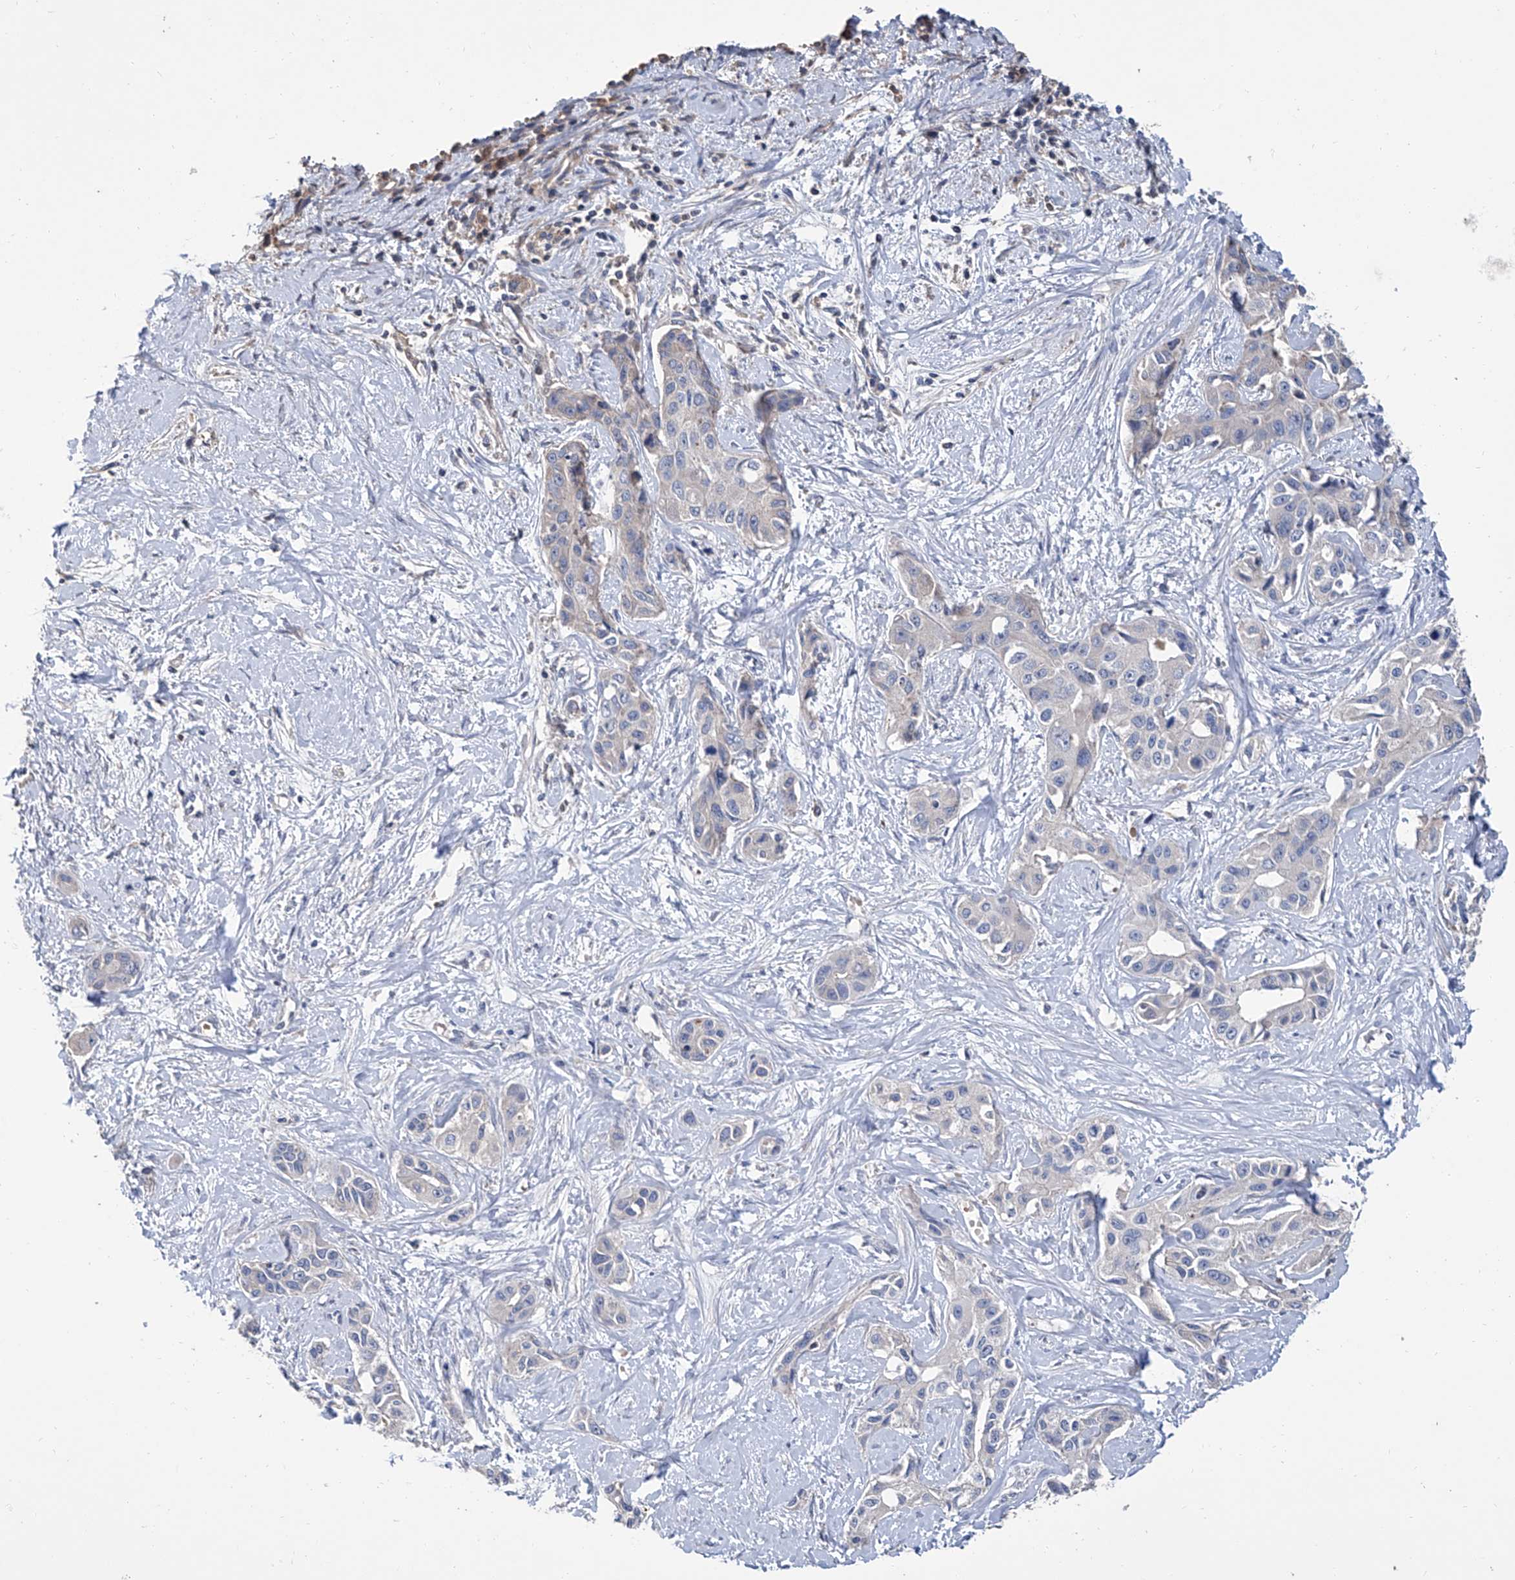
{"staining": {"intensity": "negative", "quantity": "none", "location": "none"}, "tissue": "liver cancer", "cell_type": "Tumor cells", "image_type": "cancer", "snomed": [{"axis": "morphology", "description": "Cholangiocarcinoma"}, {"axis": "topography", "description": "Liver"}], "caption": "Immunohistochemistry (IHC) of human liver cancer (cholangiocarcinoma) reveals no staining in tumor cells. The staining is performed using DAB (3,3'-diaminobenzidine) brown chromogen with nuclei counter-stained in using hematoxylin.", "gene": "GPT", "patient": {"sex": "male", "age": 59}}